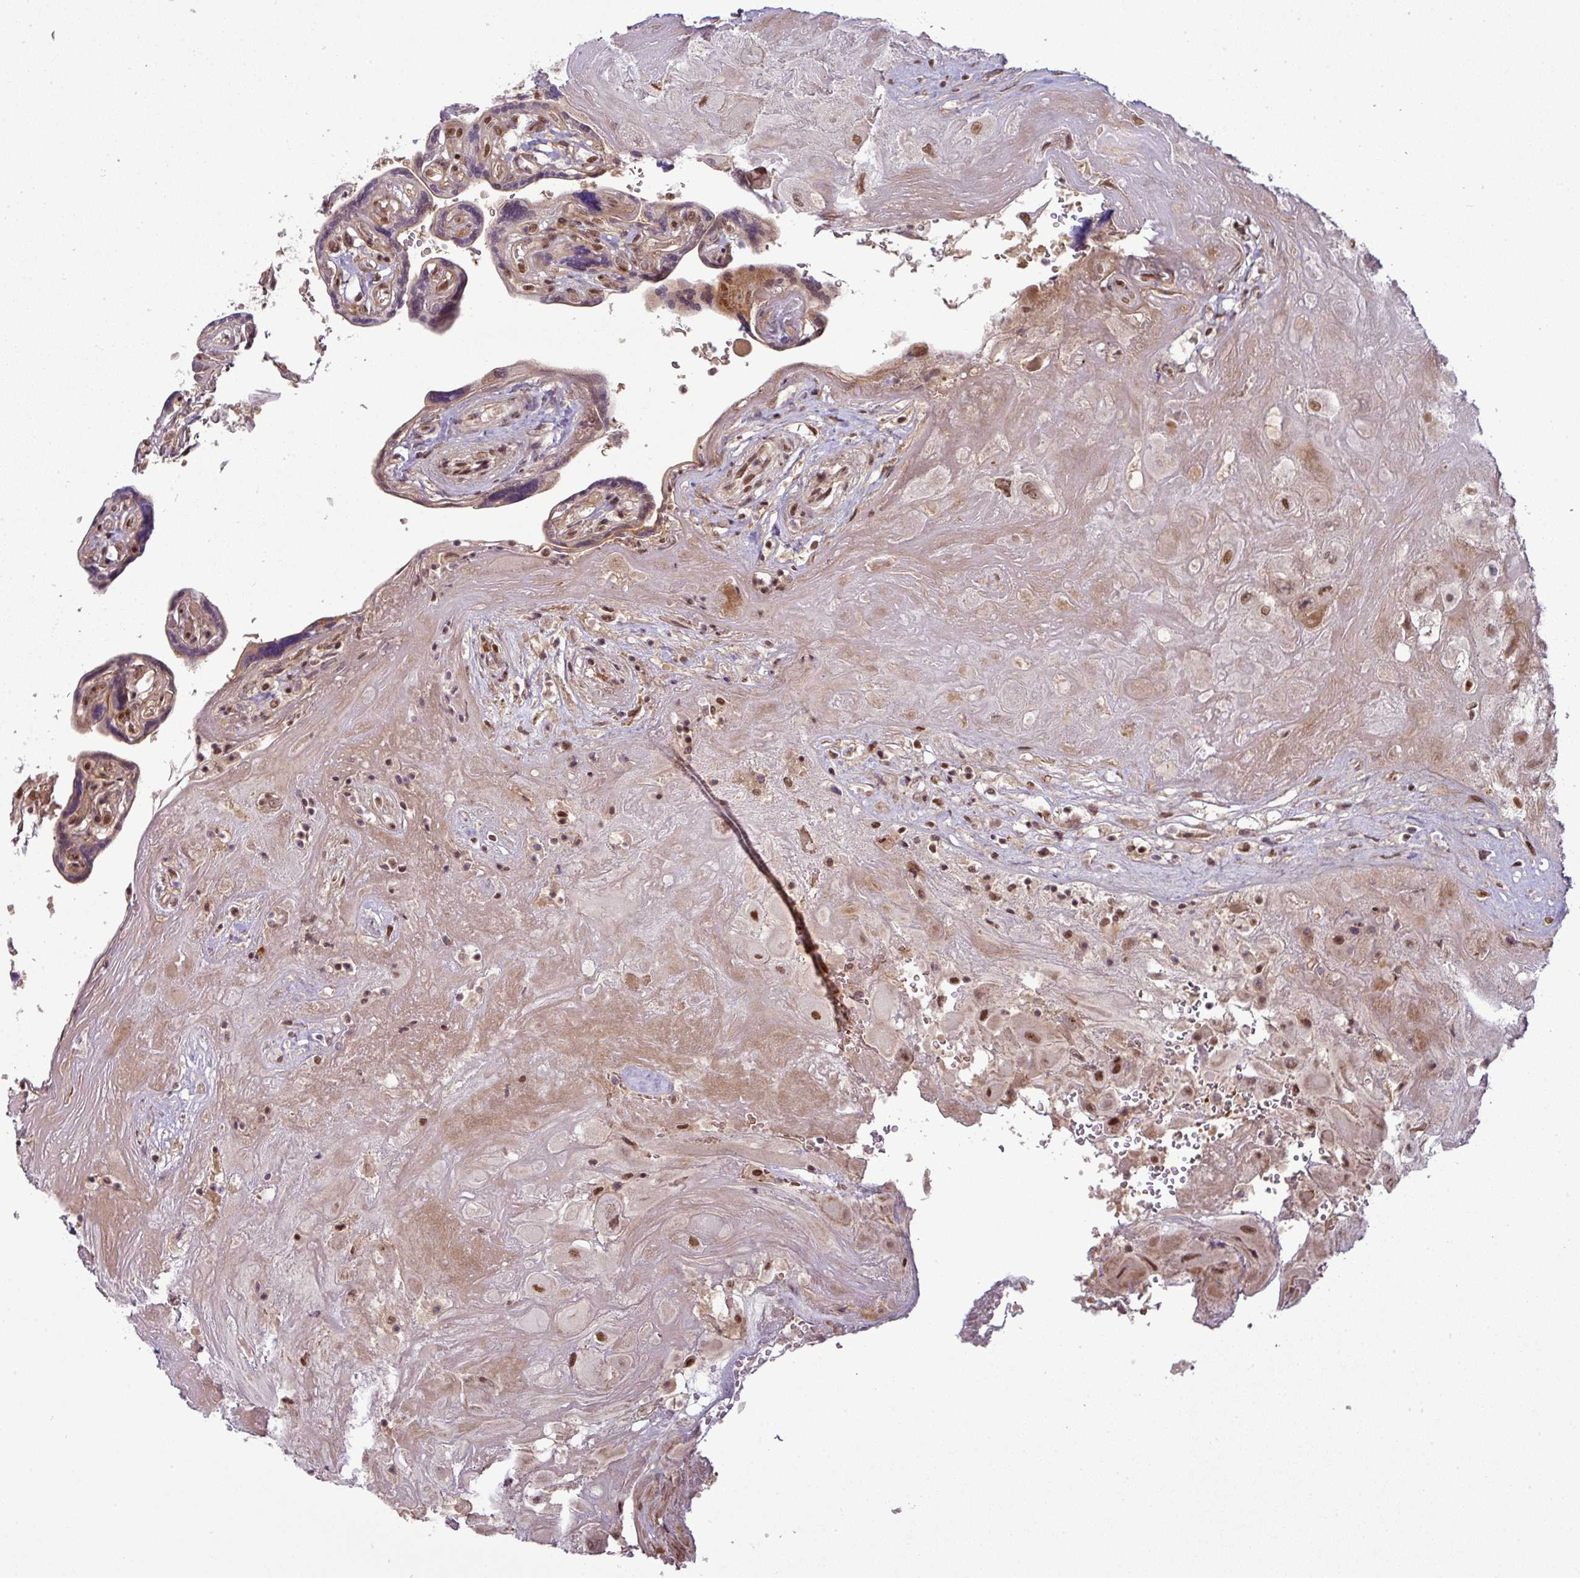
{"staining": {"intensity": "moderate", "quantity": ">75%", "location": "cytoplasmic/membranous,nuclear"}, "tissue": "placenta", "cell_type": "Decidual cells", "image_type": "normal", "snomed": [{"axis": "morphology", "description": "Normal tissue, NOS"}, {"axis": "topography", "description": "Placenta"}], "caption": "Immunohistochemistry (DAB (3,3'-diaminobenzidine)) staining of benign human placenta displays moderate cytoplasmic/membranous,nuclear protein expression in approximately >75% of decidual cells.", "gene": "CIC", "patient": {"sex": "female", "age": 32}}